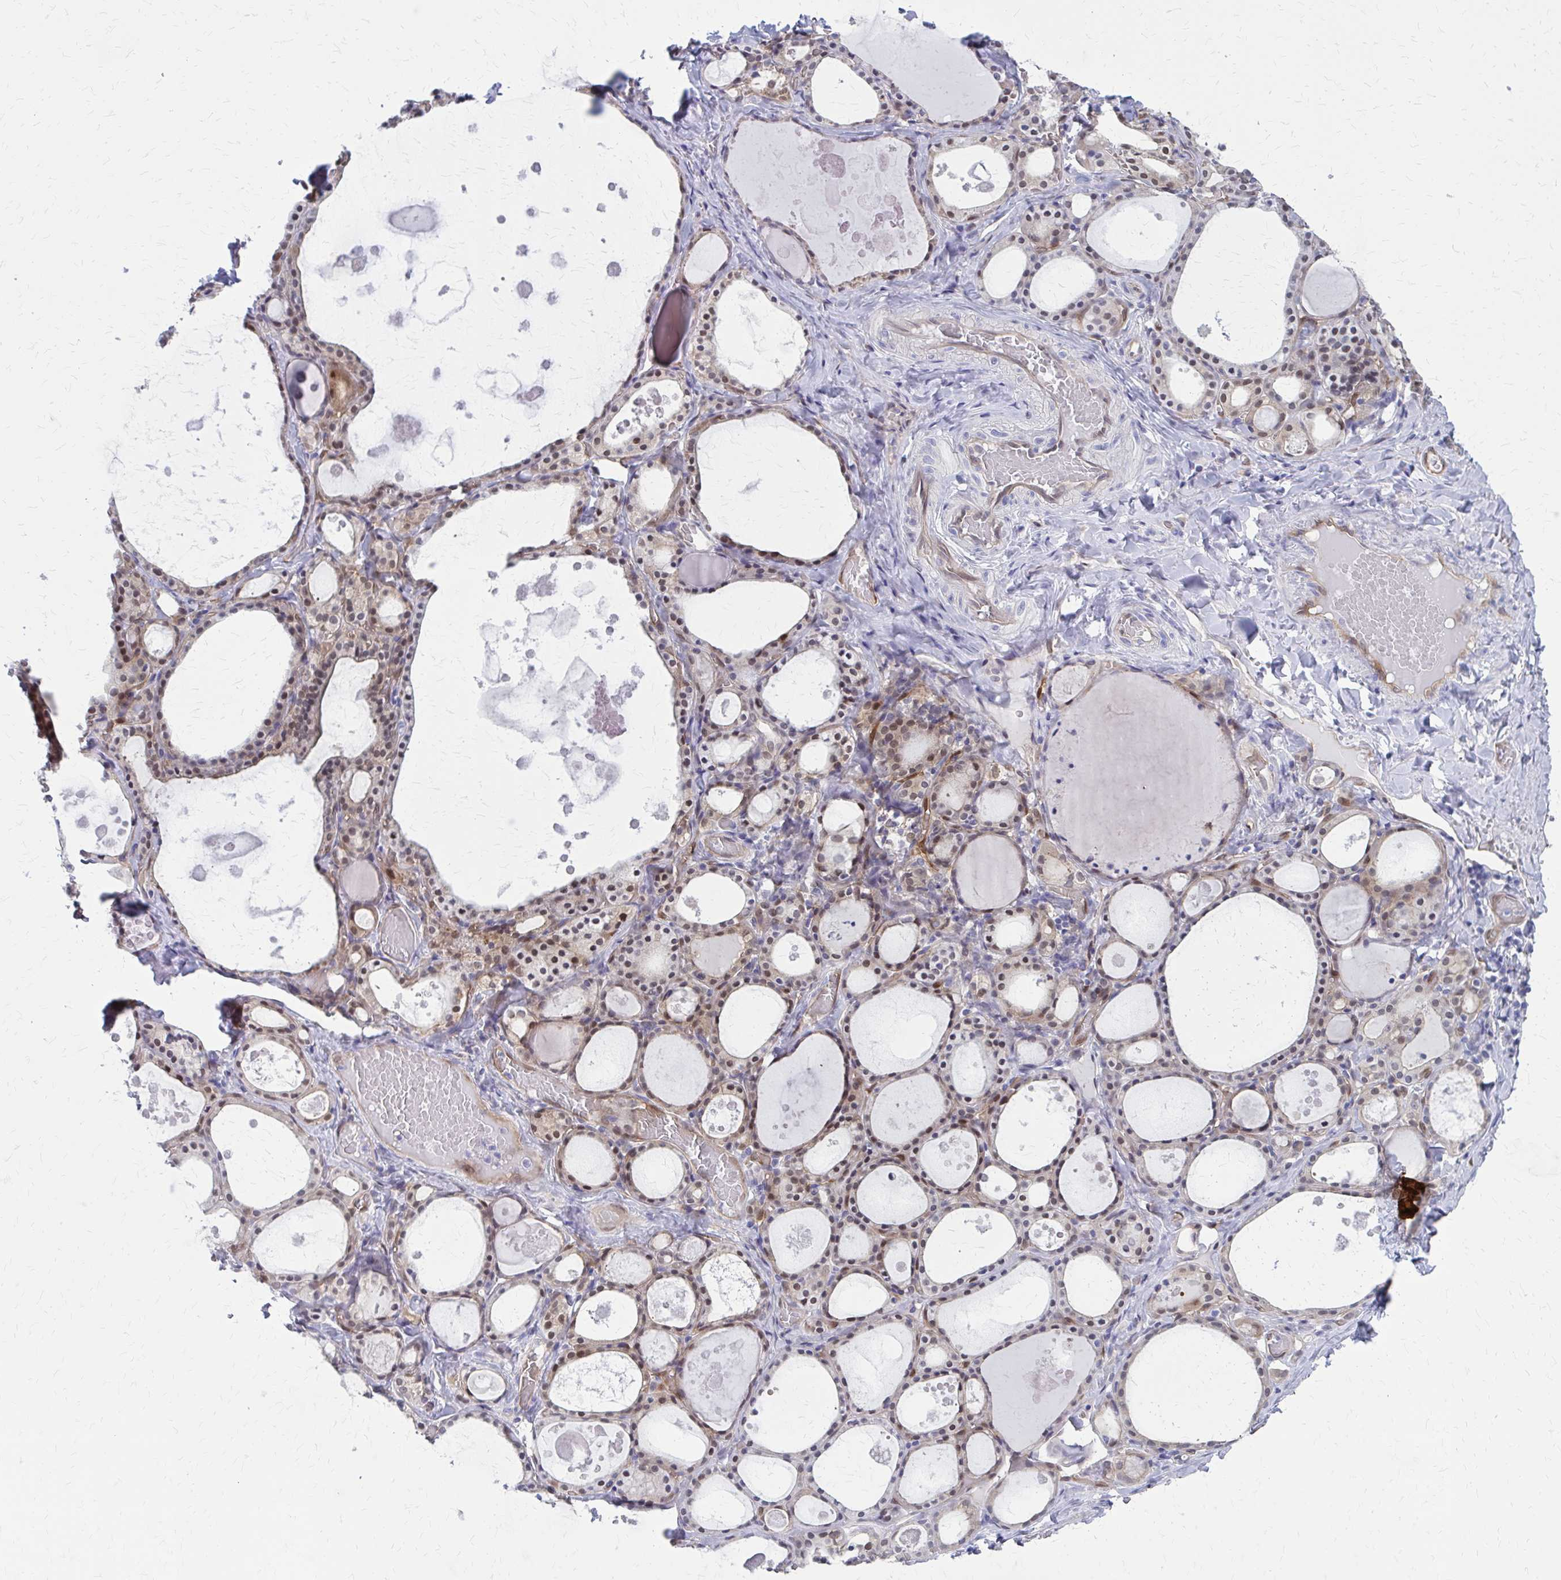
{"staining": {"intensity": "strong", "quantity": "25%-75%", "location": "cytoplasmic/membranous,nuclear"}, "tissue": "thyroid gland", "cell_type": "Glandular cells", "image_type": "normal", "snomed": [{"axis": "morphology", "description": "Normal tissue, NOS"}, {"axis": "topography", "description": "Thyroid gland"}], "caption": "Normal thyroid gland shows strong cytoplasmic/membranous,nuclear staining in about 25%-75% of glandular cells.", "gene": "CLIC2", "patient": {"sex": "male", "age": 56}}